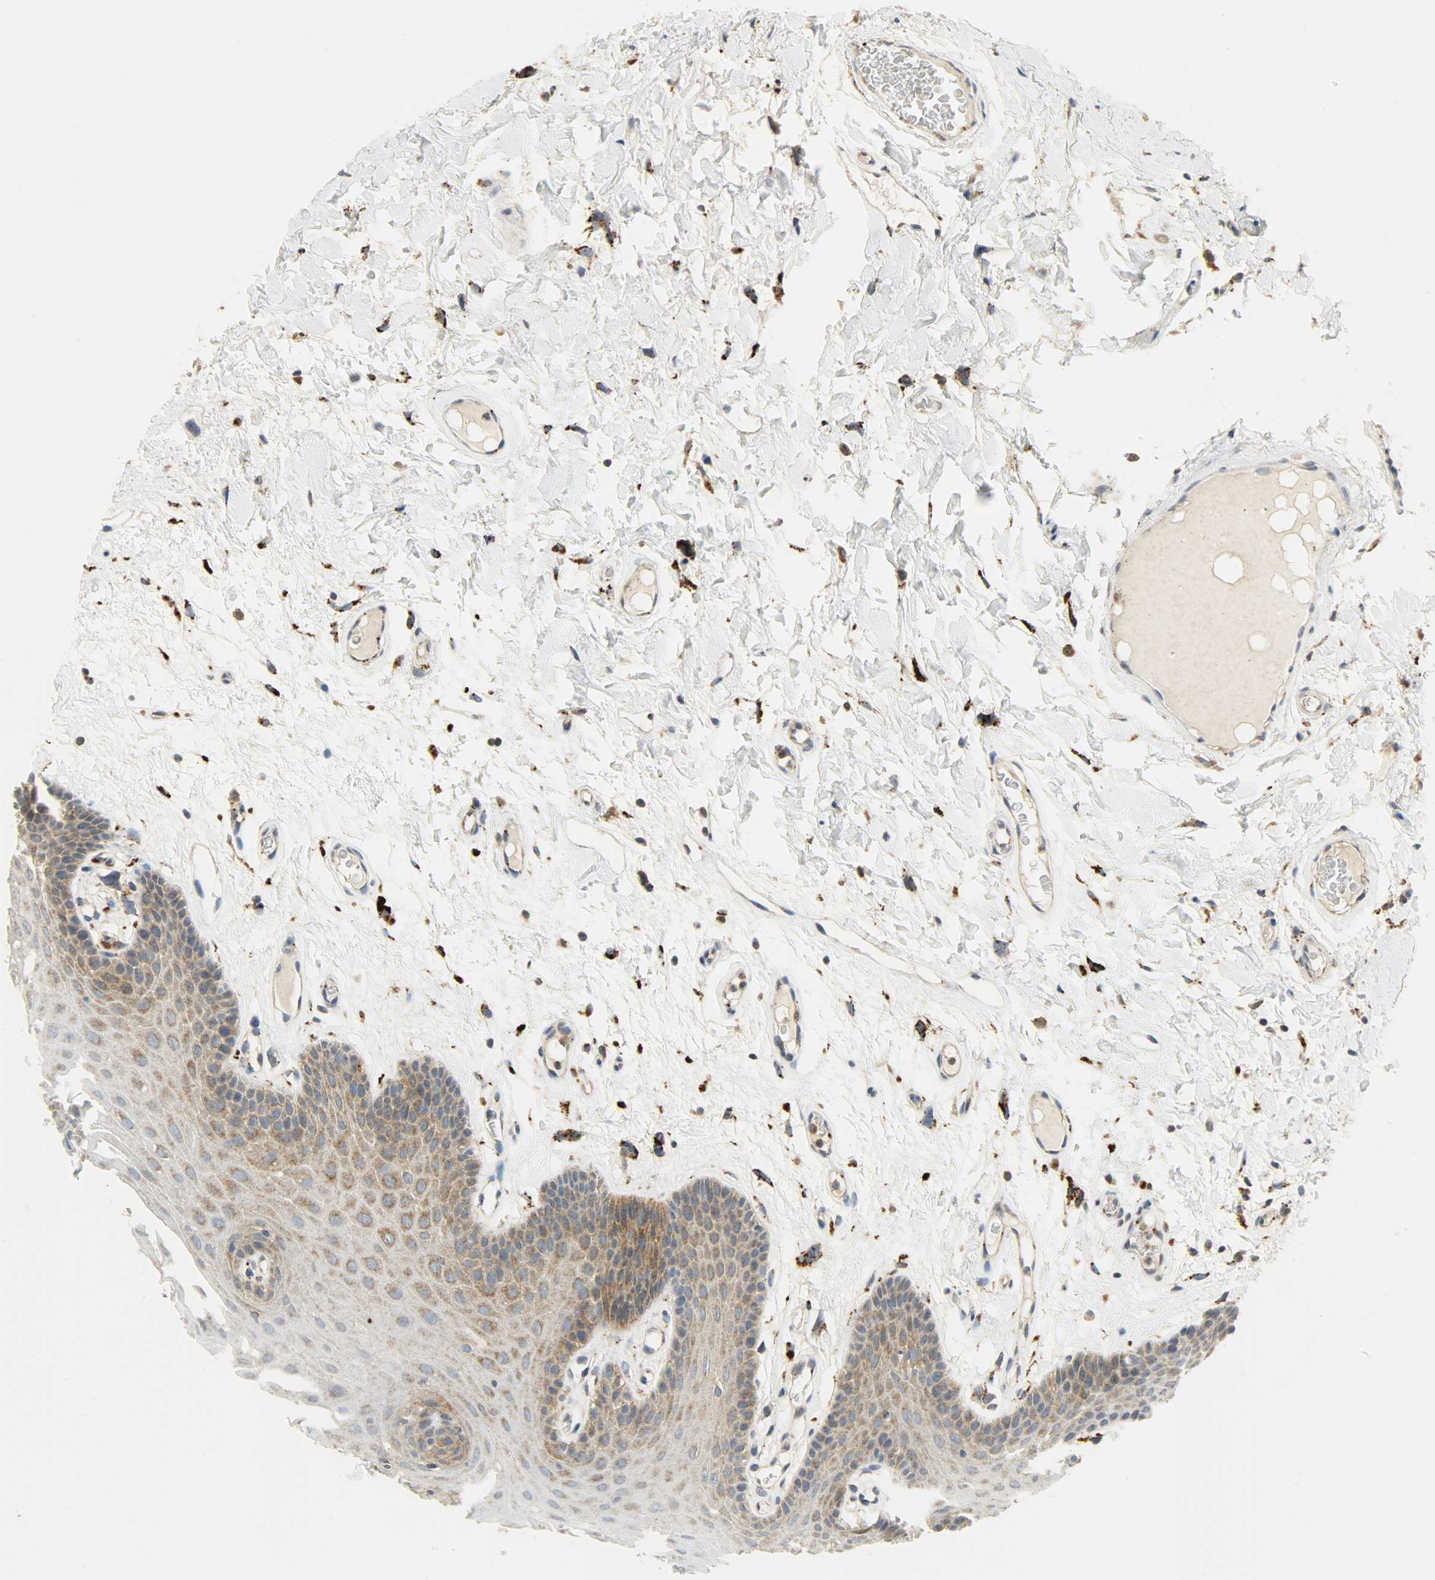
{"staining": {"intensity": "moderate", "quantity": ">75%", "location": "cytoplasmic/membranous"}, "tissue": "oral mucosa", "cell_type": "Squamous epithelial cells", "image_type": "normal", "snomed": [{"axis": "morphology", "description": "Normal tissue, NOS"}, {"axis": "morphology", "description": "Squamous cell carcinoma, NOS"}, {"axis": "topography", "description": "Skeletal muscle"}, {"axis": "topography", "description": "Oral tissue"}, {"axis": "topography", "description": "Head-Neck"}], "caption": "Protein staining exhibits moderate cytoplasmic/membranous positivity in about >75% of squamous epithelial cells in normal oral mucosa. (DAB IHC, brown staining for protein, blue staining for nuclei).", "gene": "GIT2", "patient": {"sex": "male", "age": 71}}